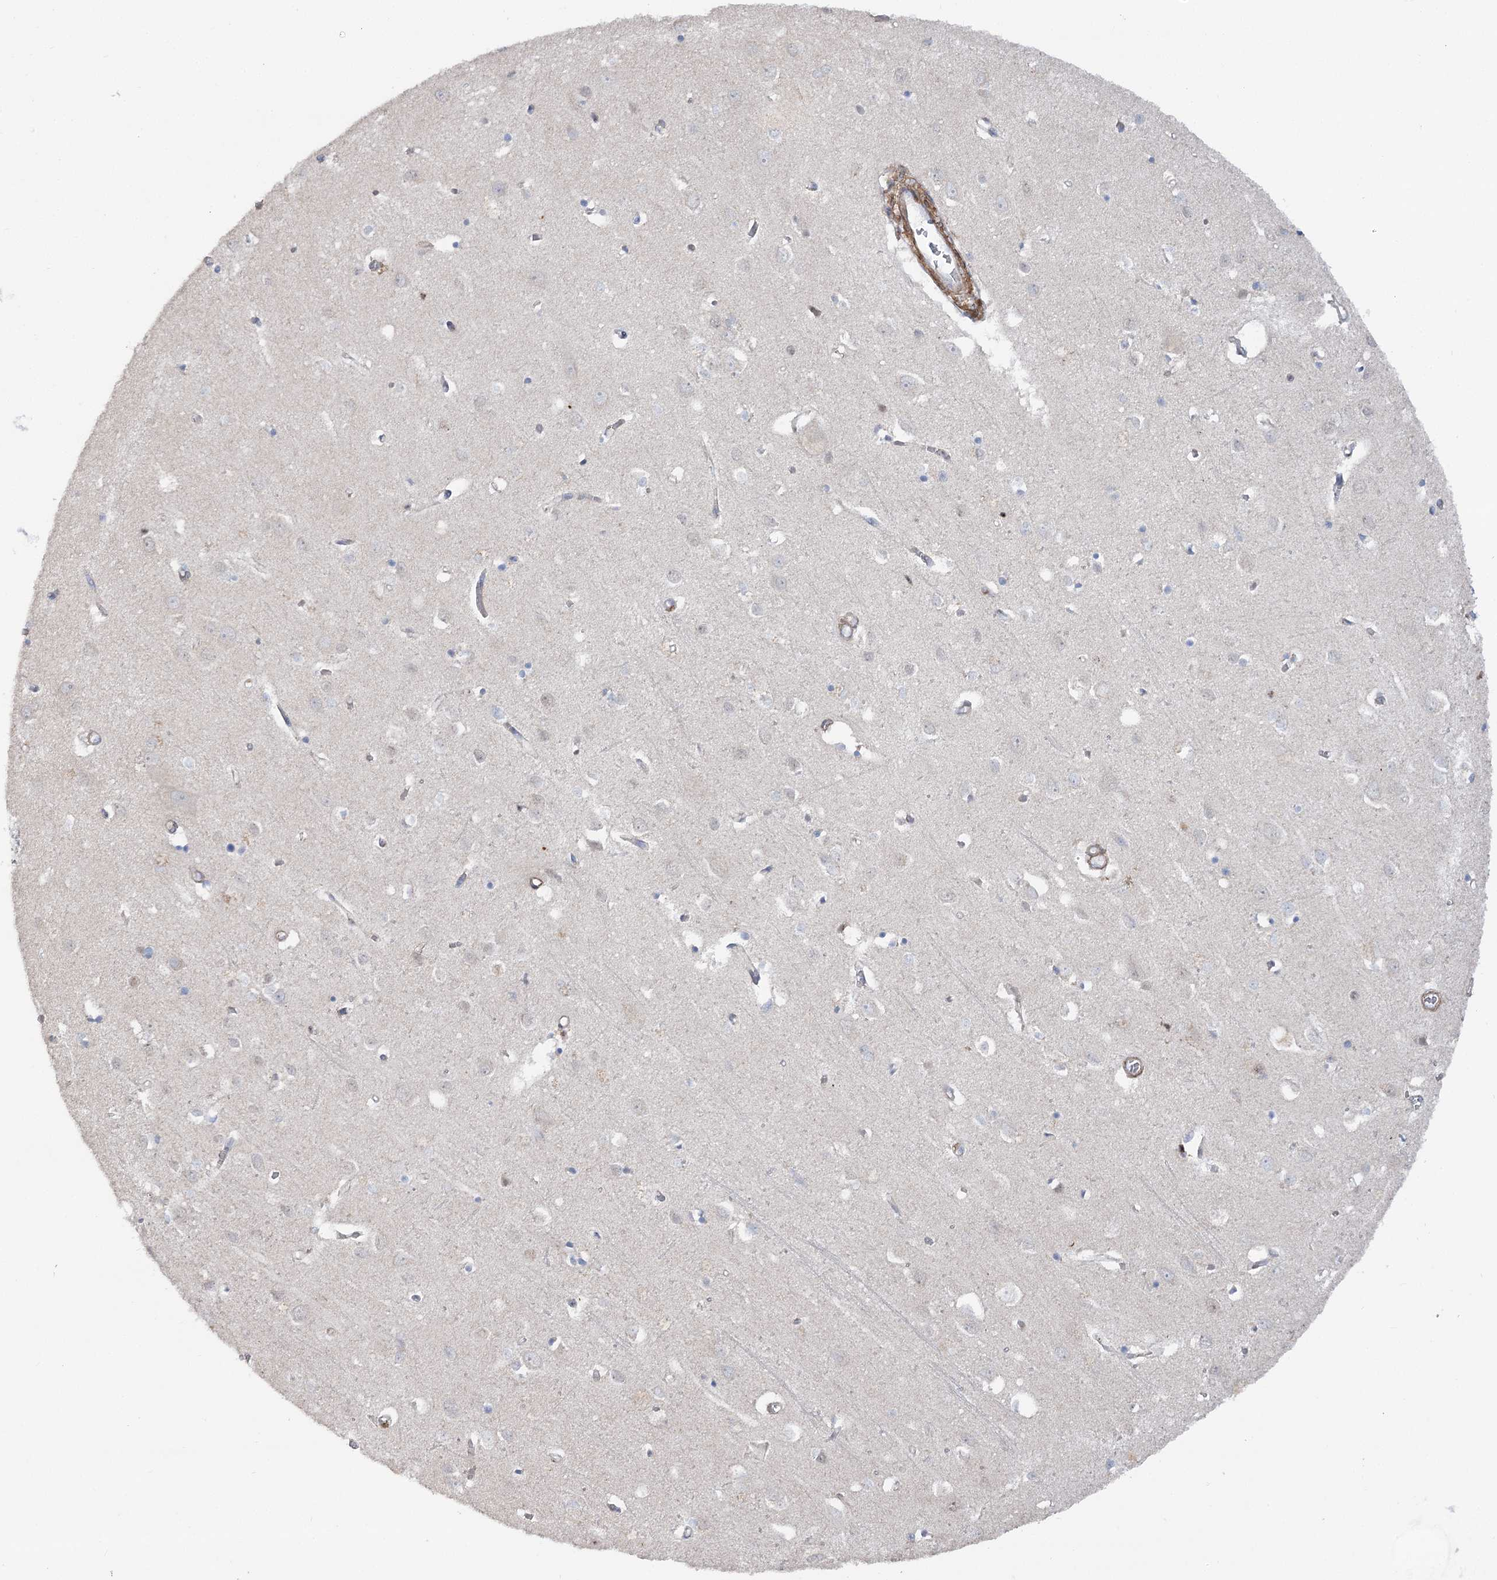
{"staining": {"intensity": "negative", "quantity": "none", "location": "none"}, "tissue": "cerebral cortex", "cell_type": "Endothelial cells", "image_type": "normal", "snomed": [{"axis": "morphology", "description": "Normal tissue, NOS"}, {"axis": "topography", "description": "Cerebral cortex"}], "caption": "Immunohistochemical staining of normal cerebral cortex shows no significant staining in endothelial cells. (Brightfield microscopy of DAB (3,3'-diaminobenzidine) IHC at high magnification).", "gene": "LARP1B", "patient": {"sex": "female", "age": 64}}